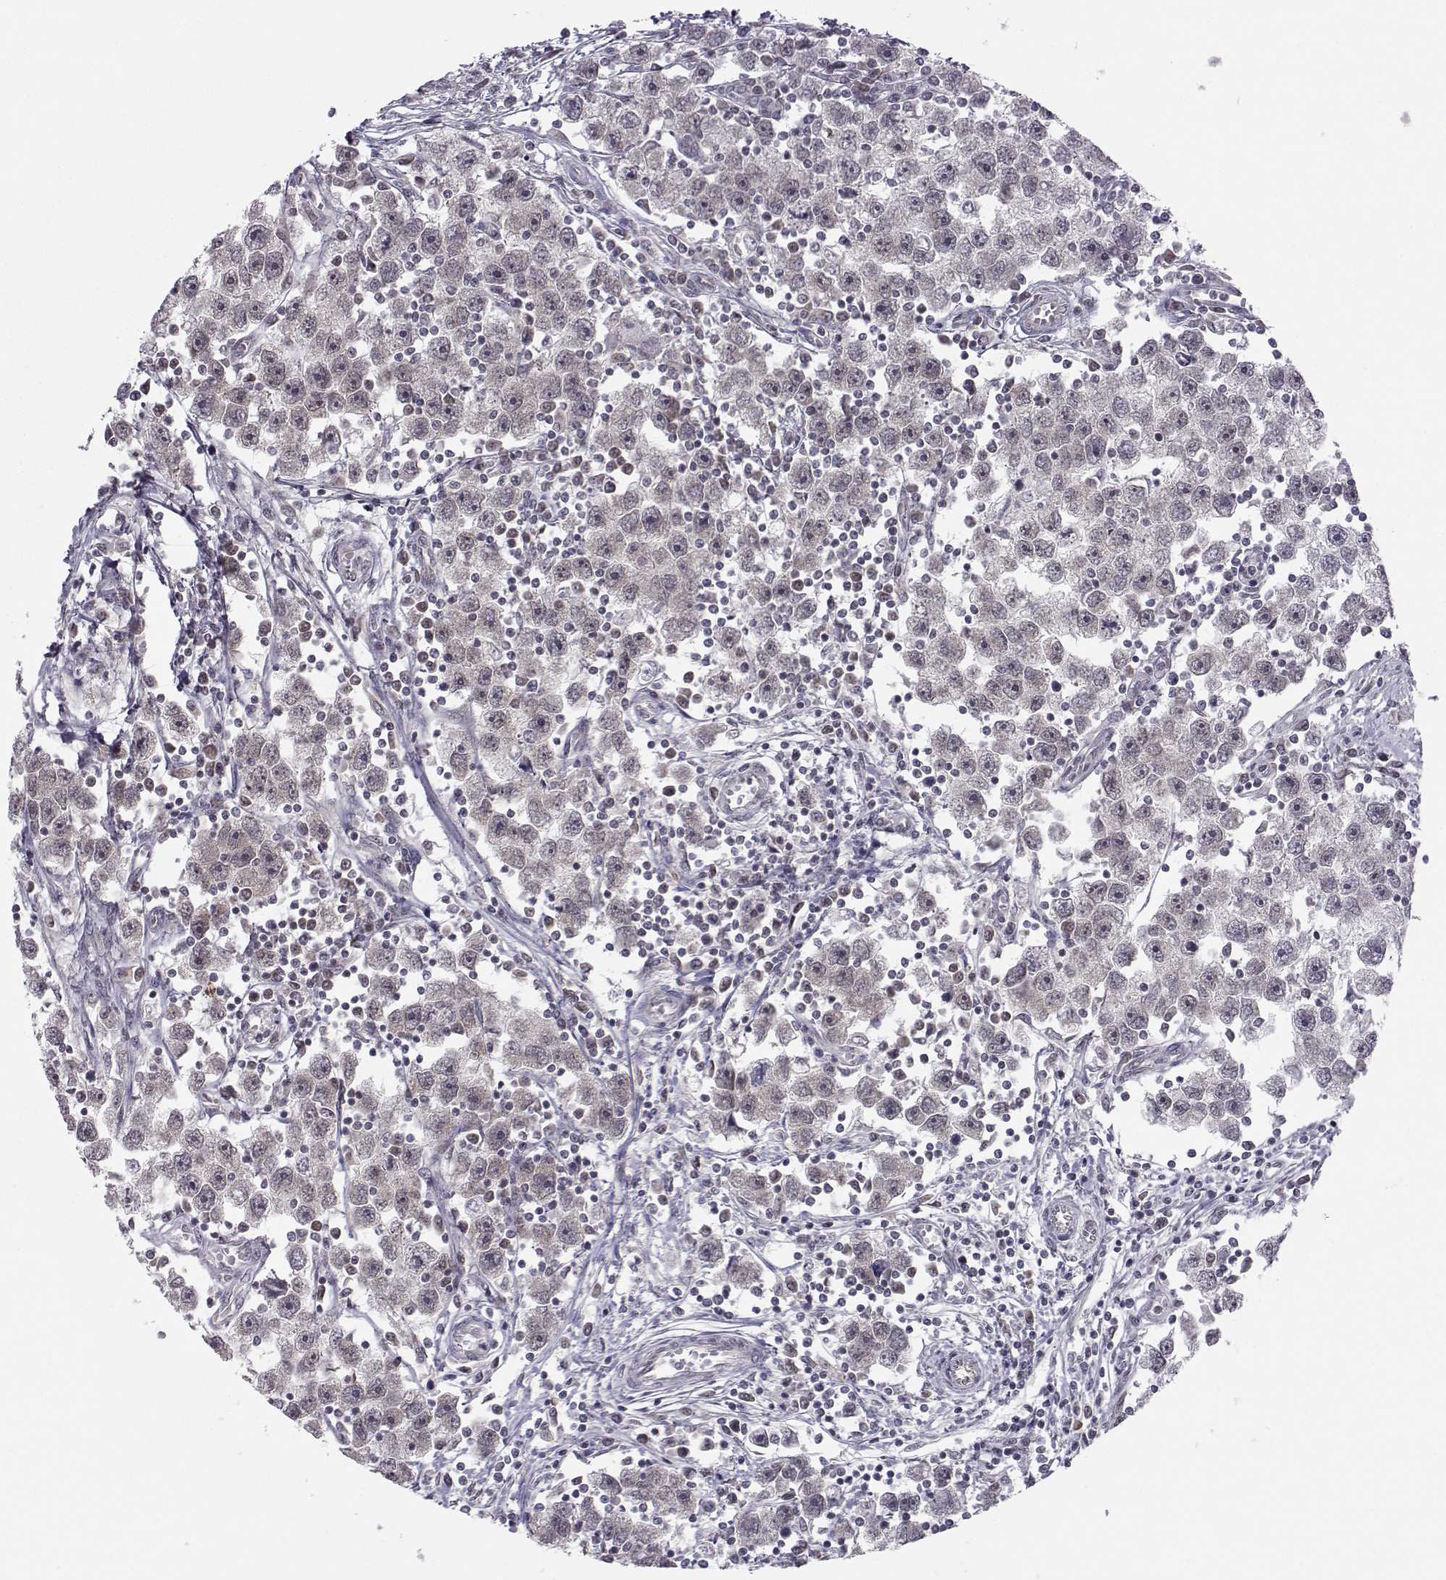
{"staining": {"intensity": "negative", "quantity": "none", "location": "none"}, "tissue": "testis cancer", "cell_type": "Tumor cells", "image_type": "cancer", "snomed": [{"axis": "morphology", "description": "Seminoma, NOS"}, {"axis": "topography", "description": "Testis"}], "caption": "IHC of human seminoma (testis) shows no staining in tumor cells.", "gene": "KIF13B", "patient": {"sex": "male", "age": 30}}